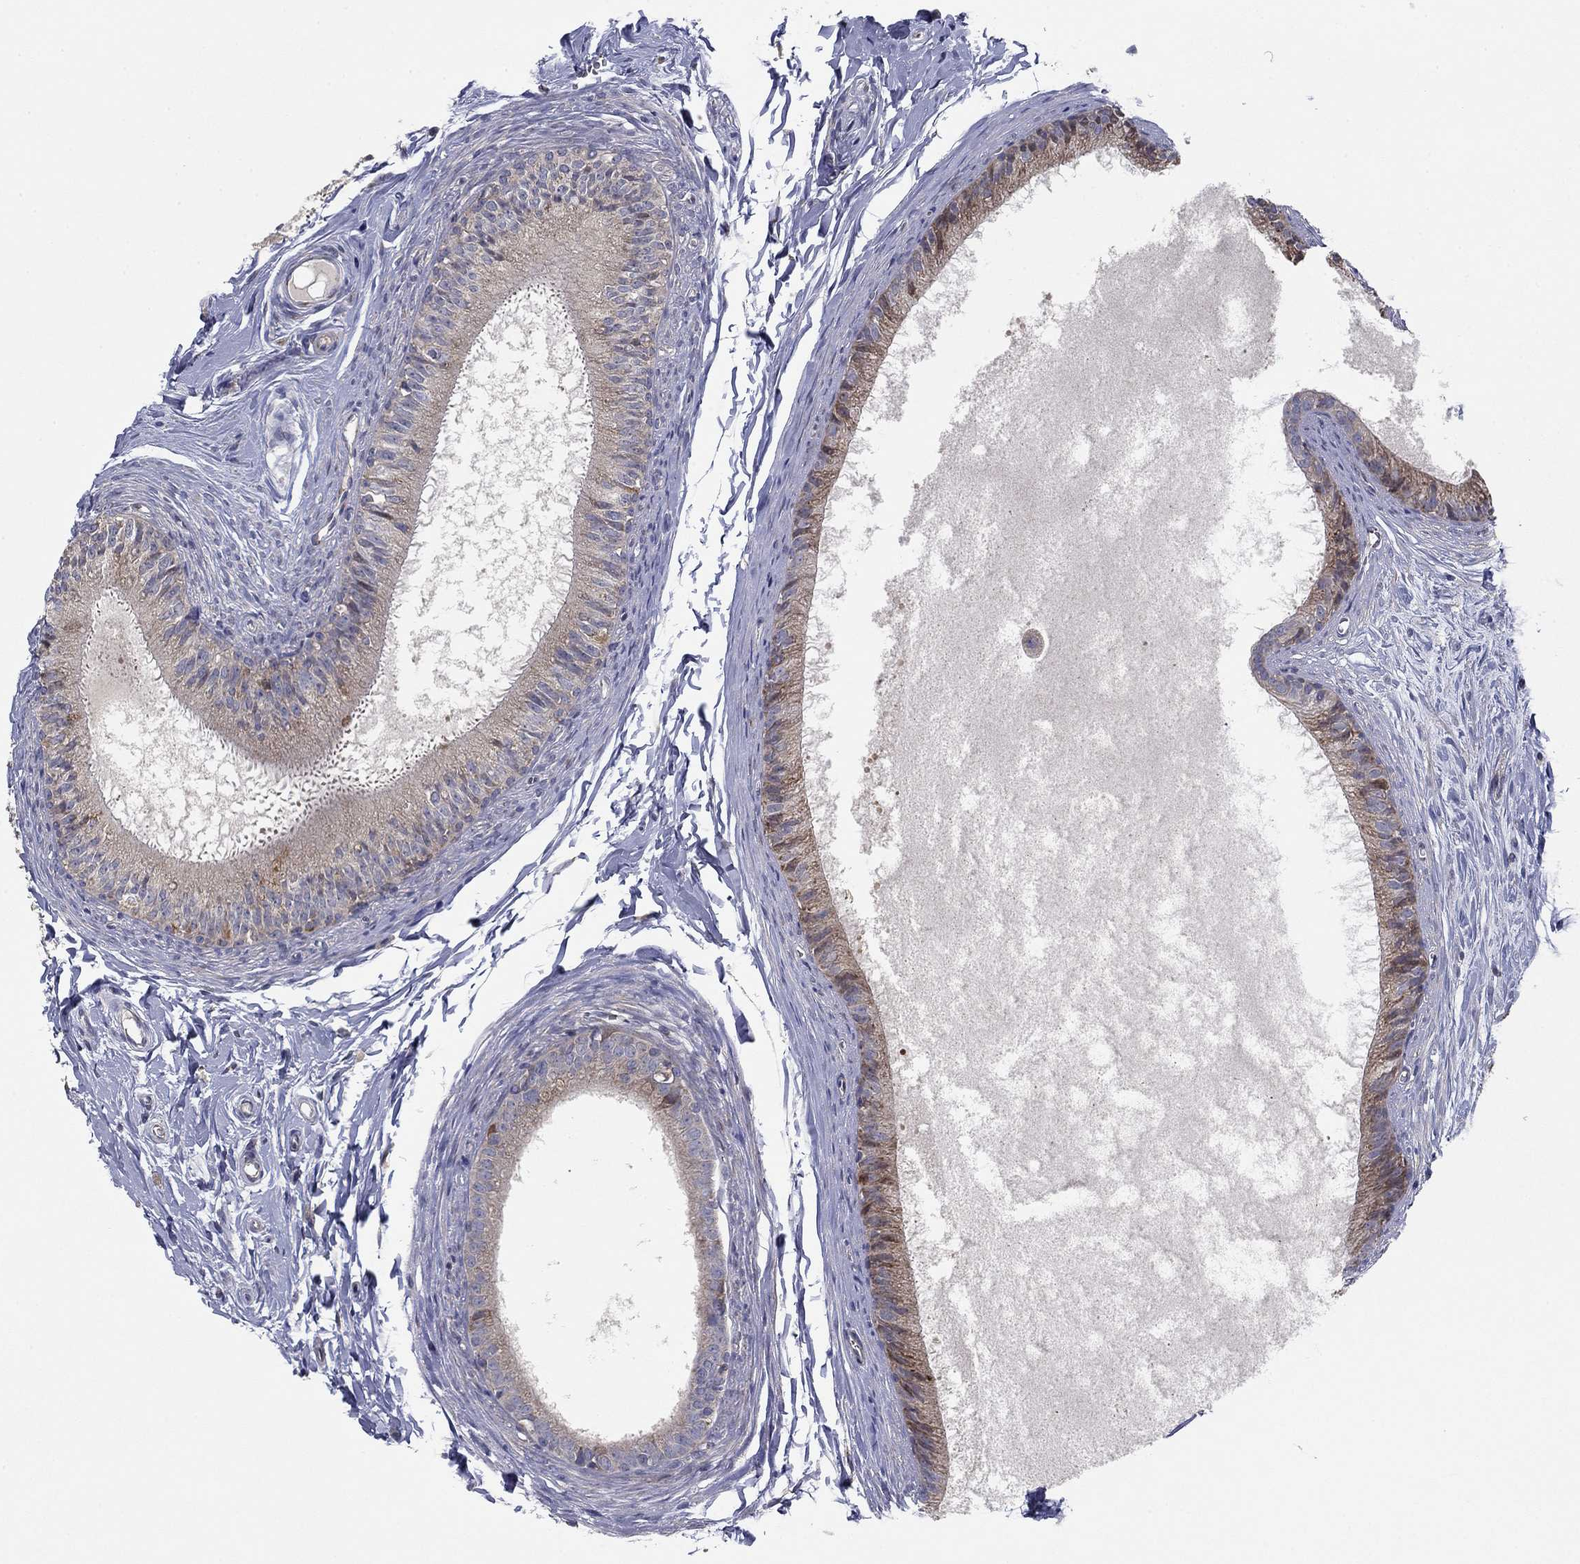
{"staining": {"intensity": "moderate", "quantity": "25%-75%", "location": "cytoplasmic/membranous"}, "tissue": "epididymis", "cell_type": "Glandular cells", "image_type": "normal", "snomed": [{"axis": "morphology", "description": "Normal tissue, NOS"}, {"axis": "topography", "description": "Epididymis"}], "caption": "Epididymis stained with DAB (3,3'-diaminobenzidine) IHC shows medium levels of moderate cytoplasmic/membranous staining in about 25%-75% of glandular cells.", "gene": "MMAA", "patient": {"sex": "male", "age": 51}}